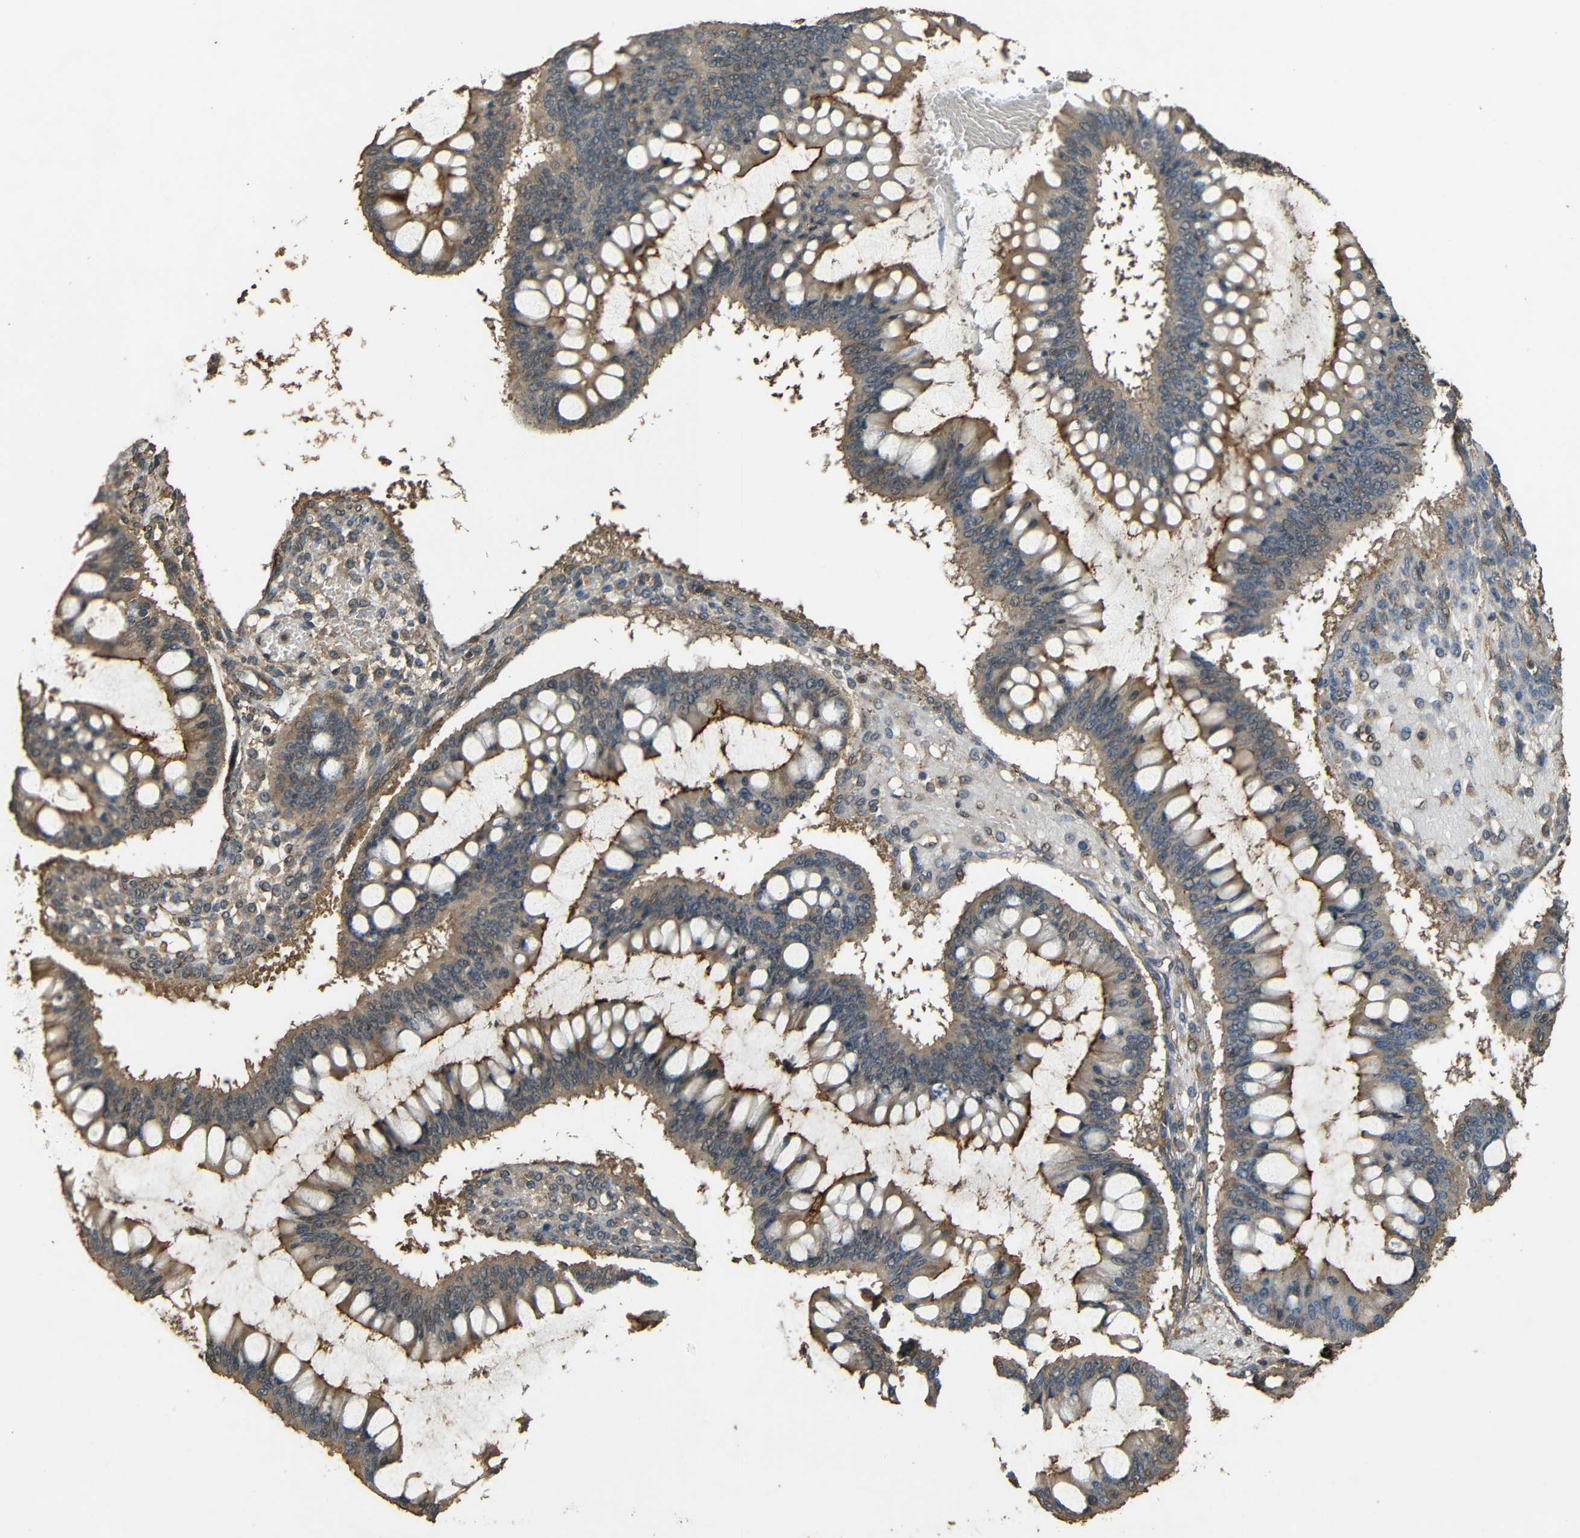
{"staining": {"intensity": "moderate", "quantity": ">75%", "location": "cytoplasmic/membranous"}, "tissue": "ovarian cancer", "cell_type": "Tumor cells", "image_type": "cancer", "snomed": [{"axis": "morphology", "description": "Cystadenocarcinoma, mucinous, NOS"}, {"axis": "topography", "description": "Ovary"}], "caption": "Ovarian mucinous cystadenocarcinoma stained for a protein (brown) displays moderate cytoplasmic/membranous positive positivity in about >75% of tumor cells.", "gene": "PDE5A", "patient": {"sex": "female", "age": 73}}